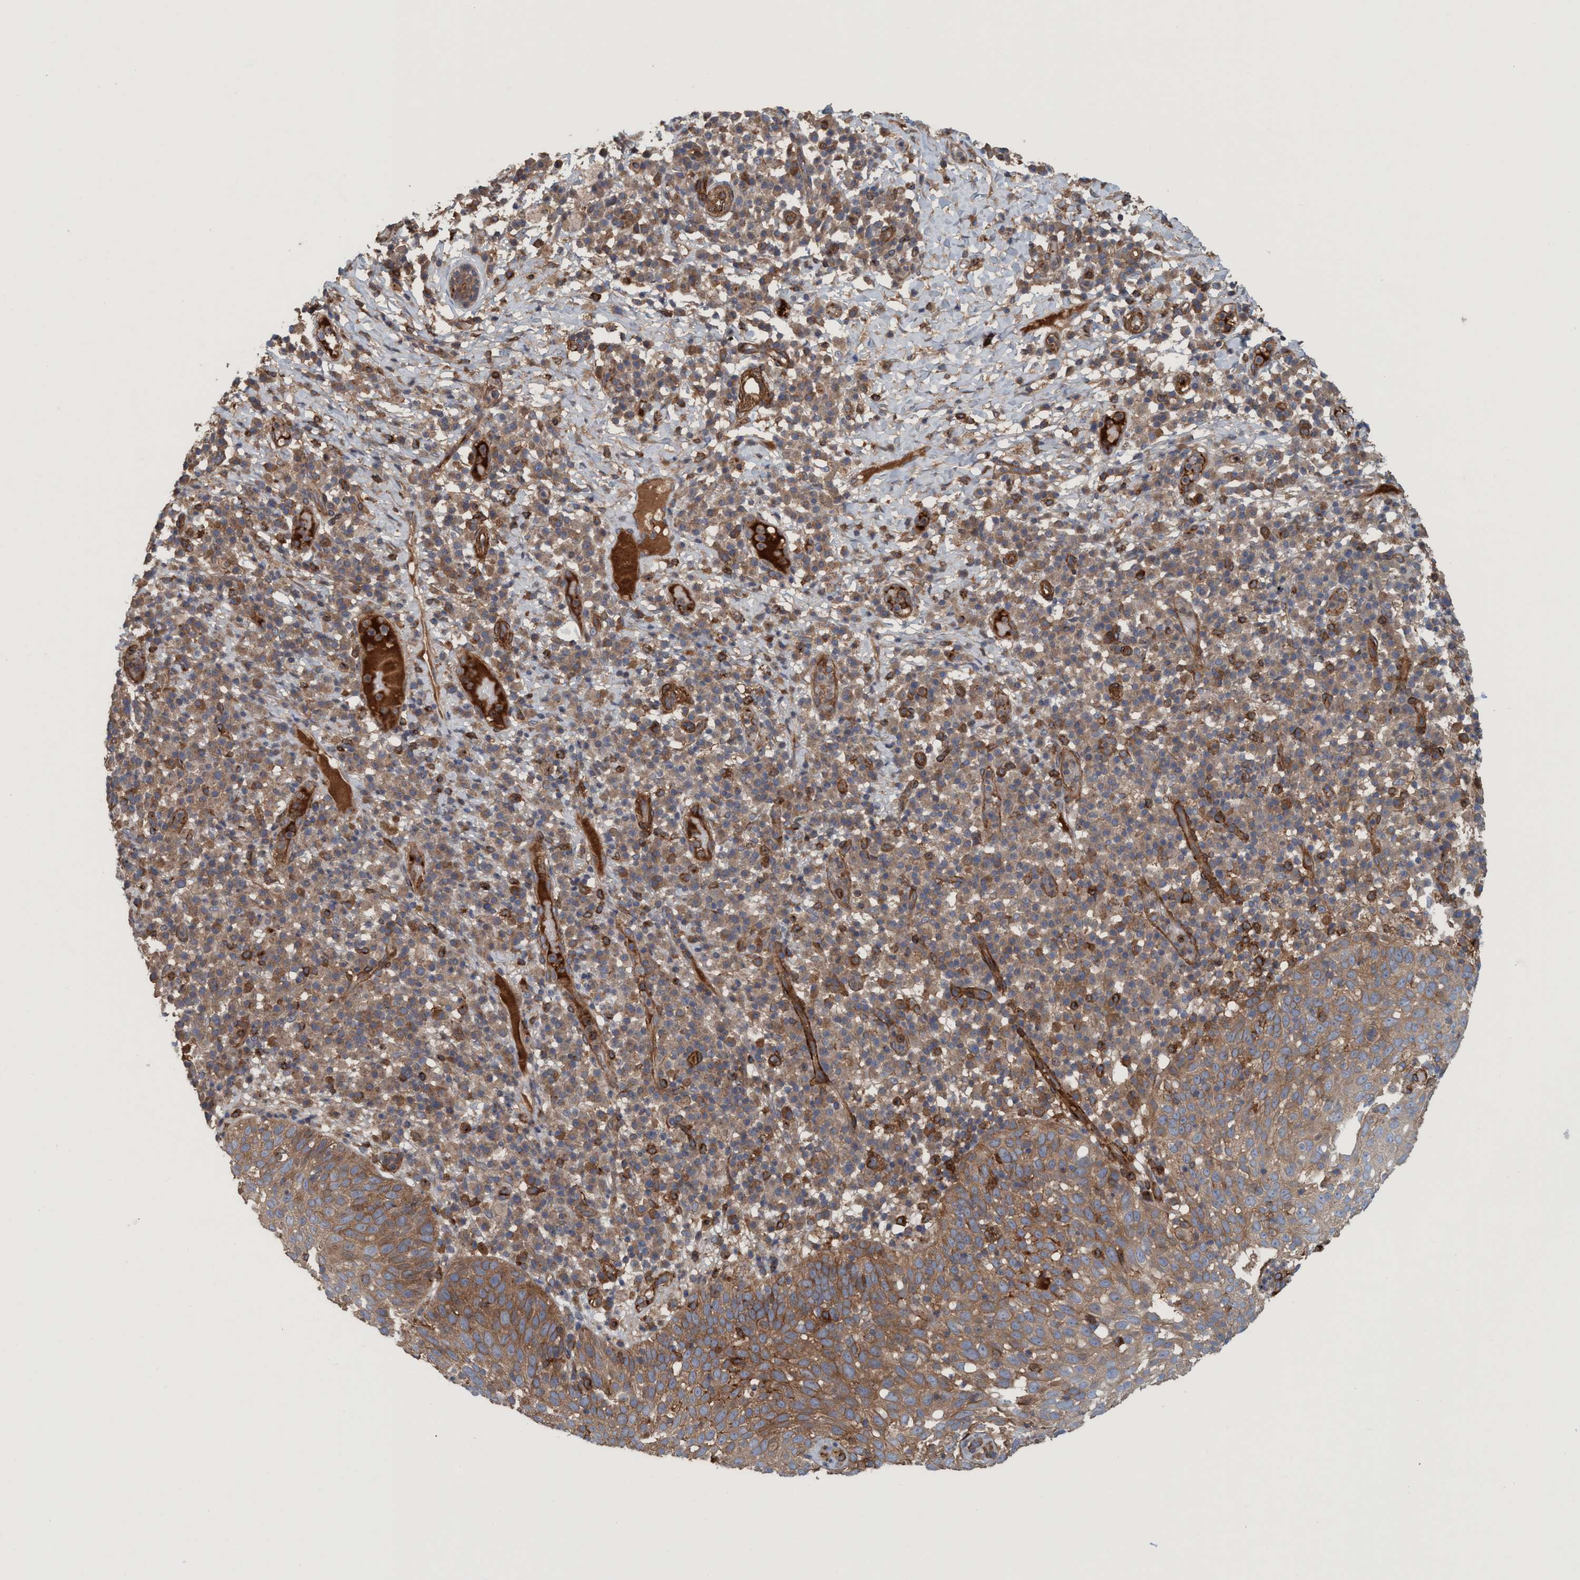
{"staining": {"intensity": "strong", "quantity": "25%-75%", "location": "cytoplasmic/membranous"}, "tissue": "skin cancer", "cell_type": "Tumor cells", "image_type": "cancer", "snomed": [{"axis": "morphology", "description": "Squamous cell carcinoma in situ, NOS"}, {"axis": "morphology", "description": "Squamous cell carcinoma, NOS"}, {"axis": "topography", "description": "Skin"}], "caption": "Strong cytoplasmic/membranous protein expression is identified in about 25%-75% of tumor cells in skin cancer (squamous cell carcinoma in situ).", "gene": "SPECC1", "patient": {"sex": "male", "age": 93}}